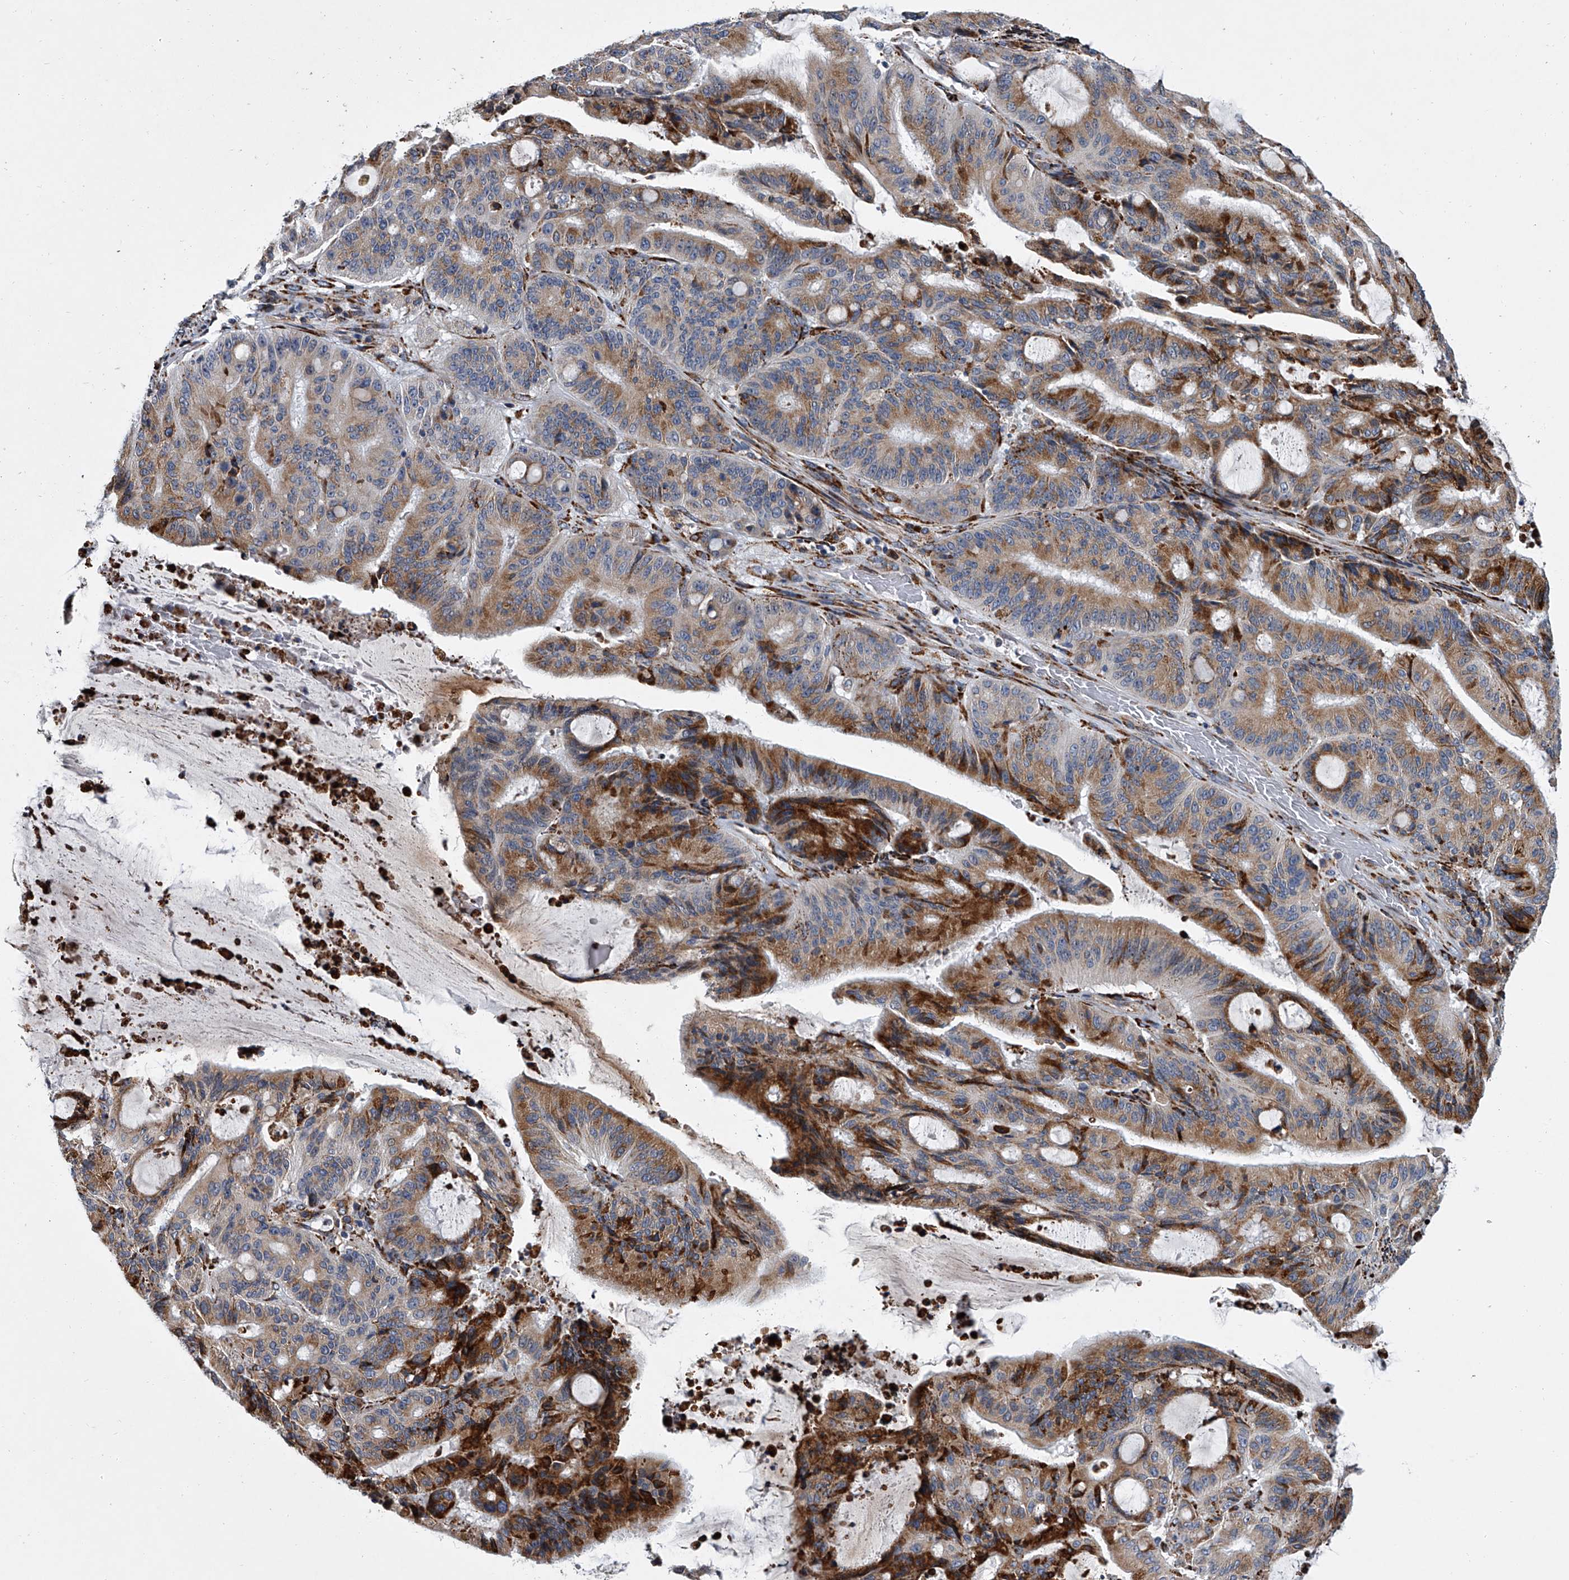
{"staining": {"intensity": "moderate", "quantity": ">75%", "location": "cytoplasmic/membranous"}, "tissue": "liver cancer", "cell_type": "Tumor cells", "image_type": "cancer", "snomed": [{"axis": "morphology", "description": "Normal tissue, NOS"}, {"axis": "morphology", "description": "Cholangiocarcinoma"}, {"axis": "topography", "description": "Liver"}, {"axis": "topography", "description": "Peripheral nerve tissue"}], "caption": "Liver cancer stained for a protein (brown) demonstrates moderate cytoplasmic/membranous positive expression in about >75% of tumor cells.", "gene": "TMEM63C", "patient": {"sex": "female", "age": 73}}